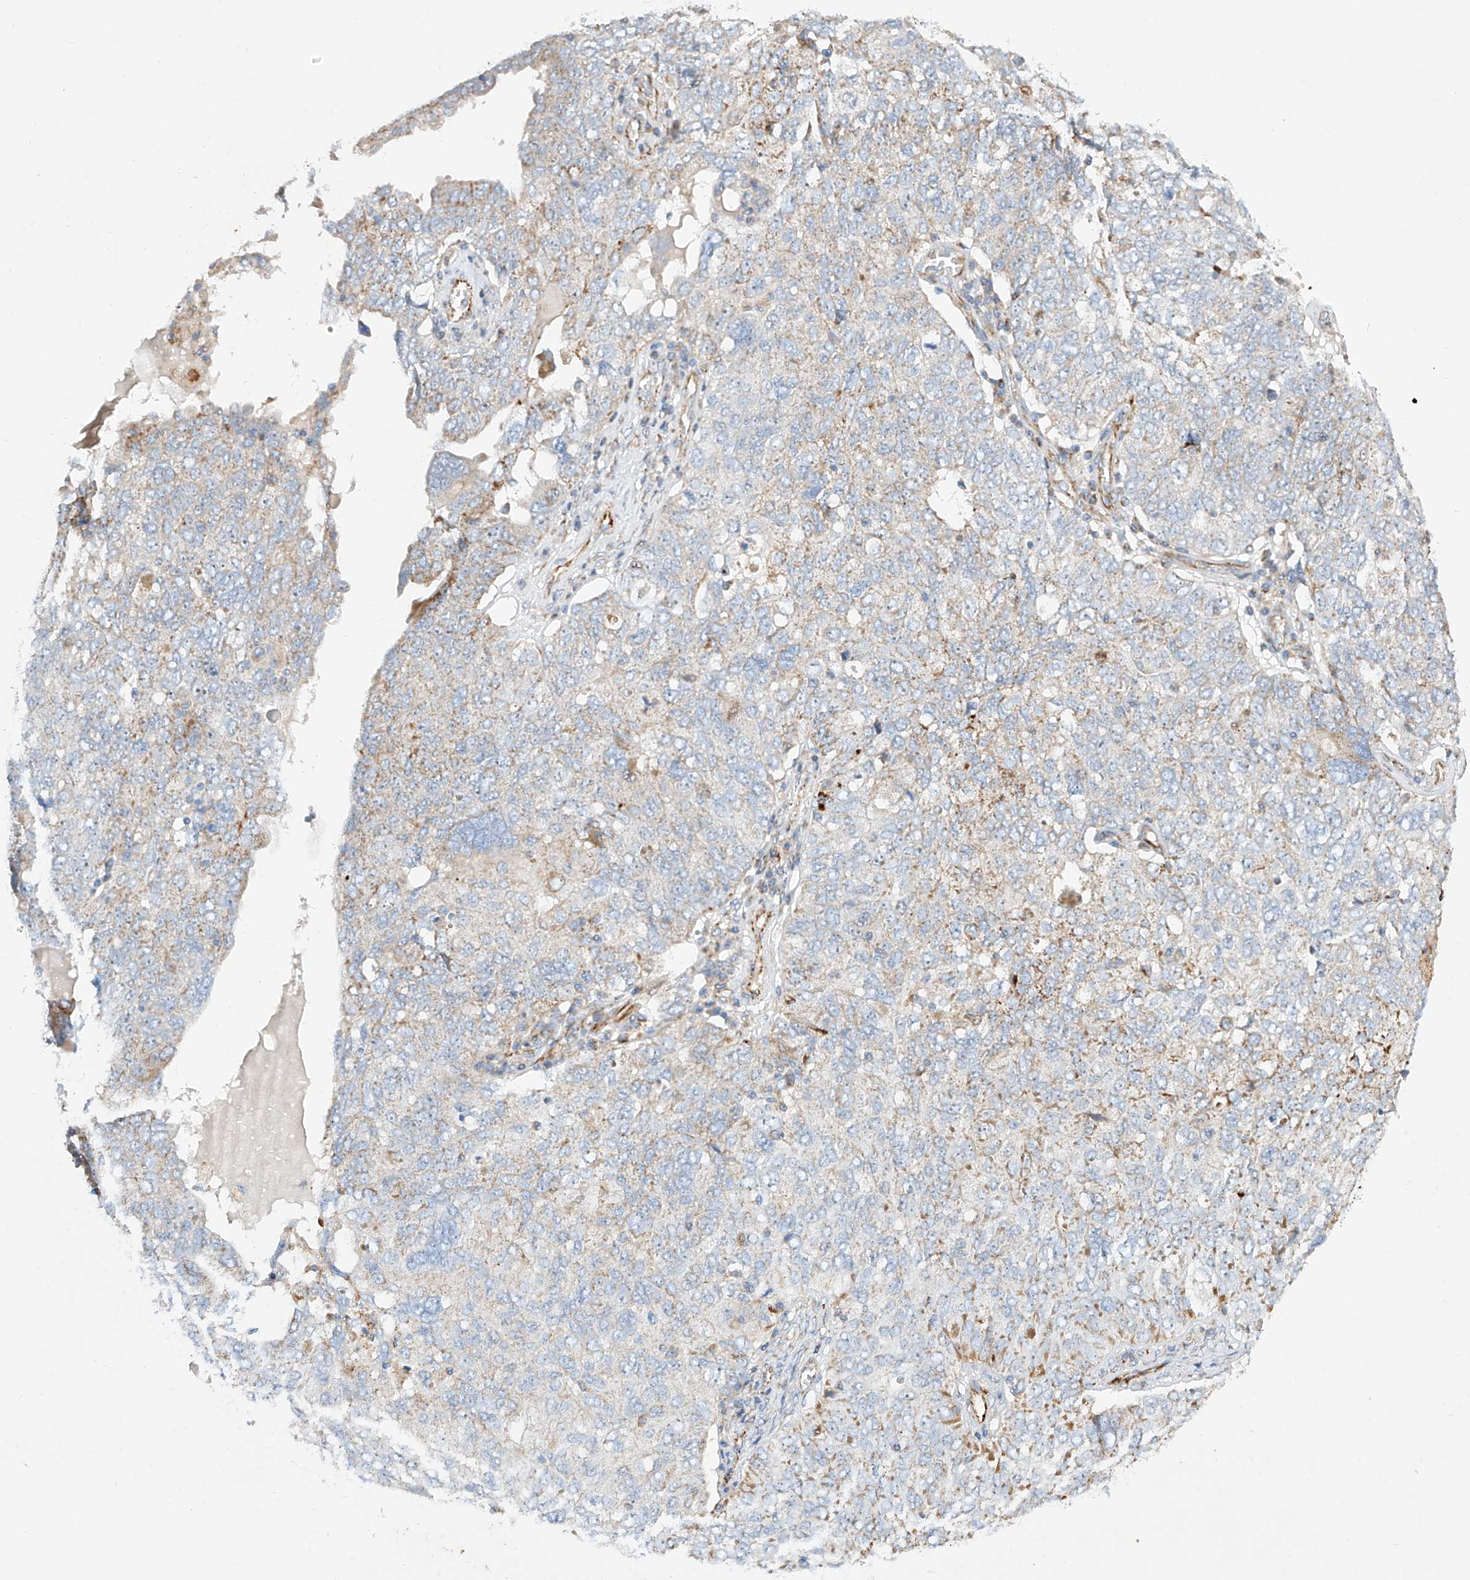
{"staining": {"intensity": "weak", "quantity": "25%-75%", "location": "cytoplasmic/membranous"}, "tissue": "ovarian cancer", "cell_type": "Tumor cells", "image_type": "cancer", "snomed": [{"axis": "morphology", "description": "Carcinoma, endometroid"}, {"axis": "topography", "description": "Ovary"}], "caption": "Ovarian endometroid carcinoma stained for a protein (brown) exhibits weak cytoplasmic/membranous positive expression in about 25%-75% of tumor cells.", "gene": "CST9", "patient": {"sex": "female", "age": 62}}